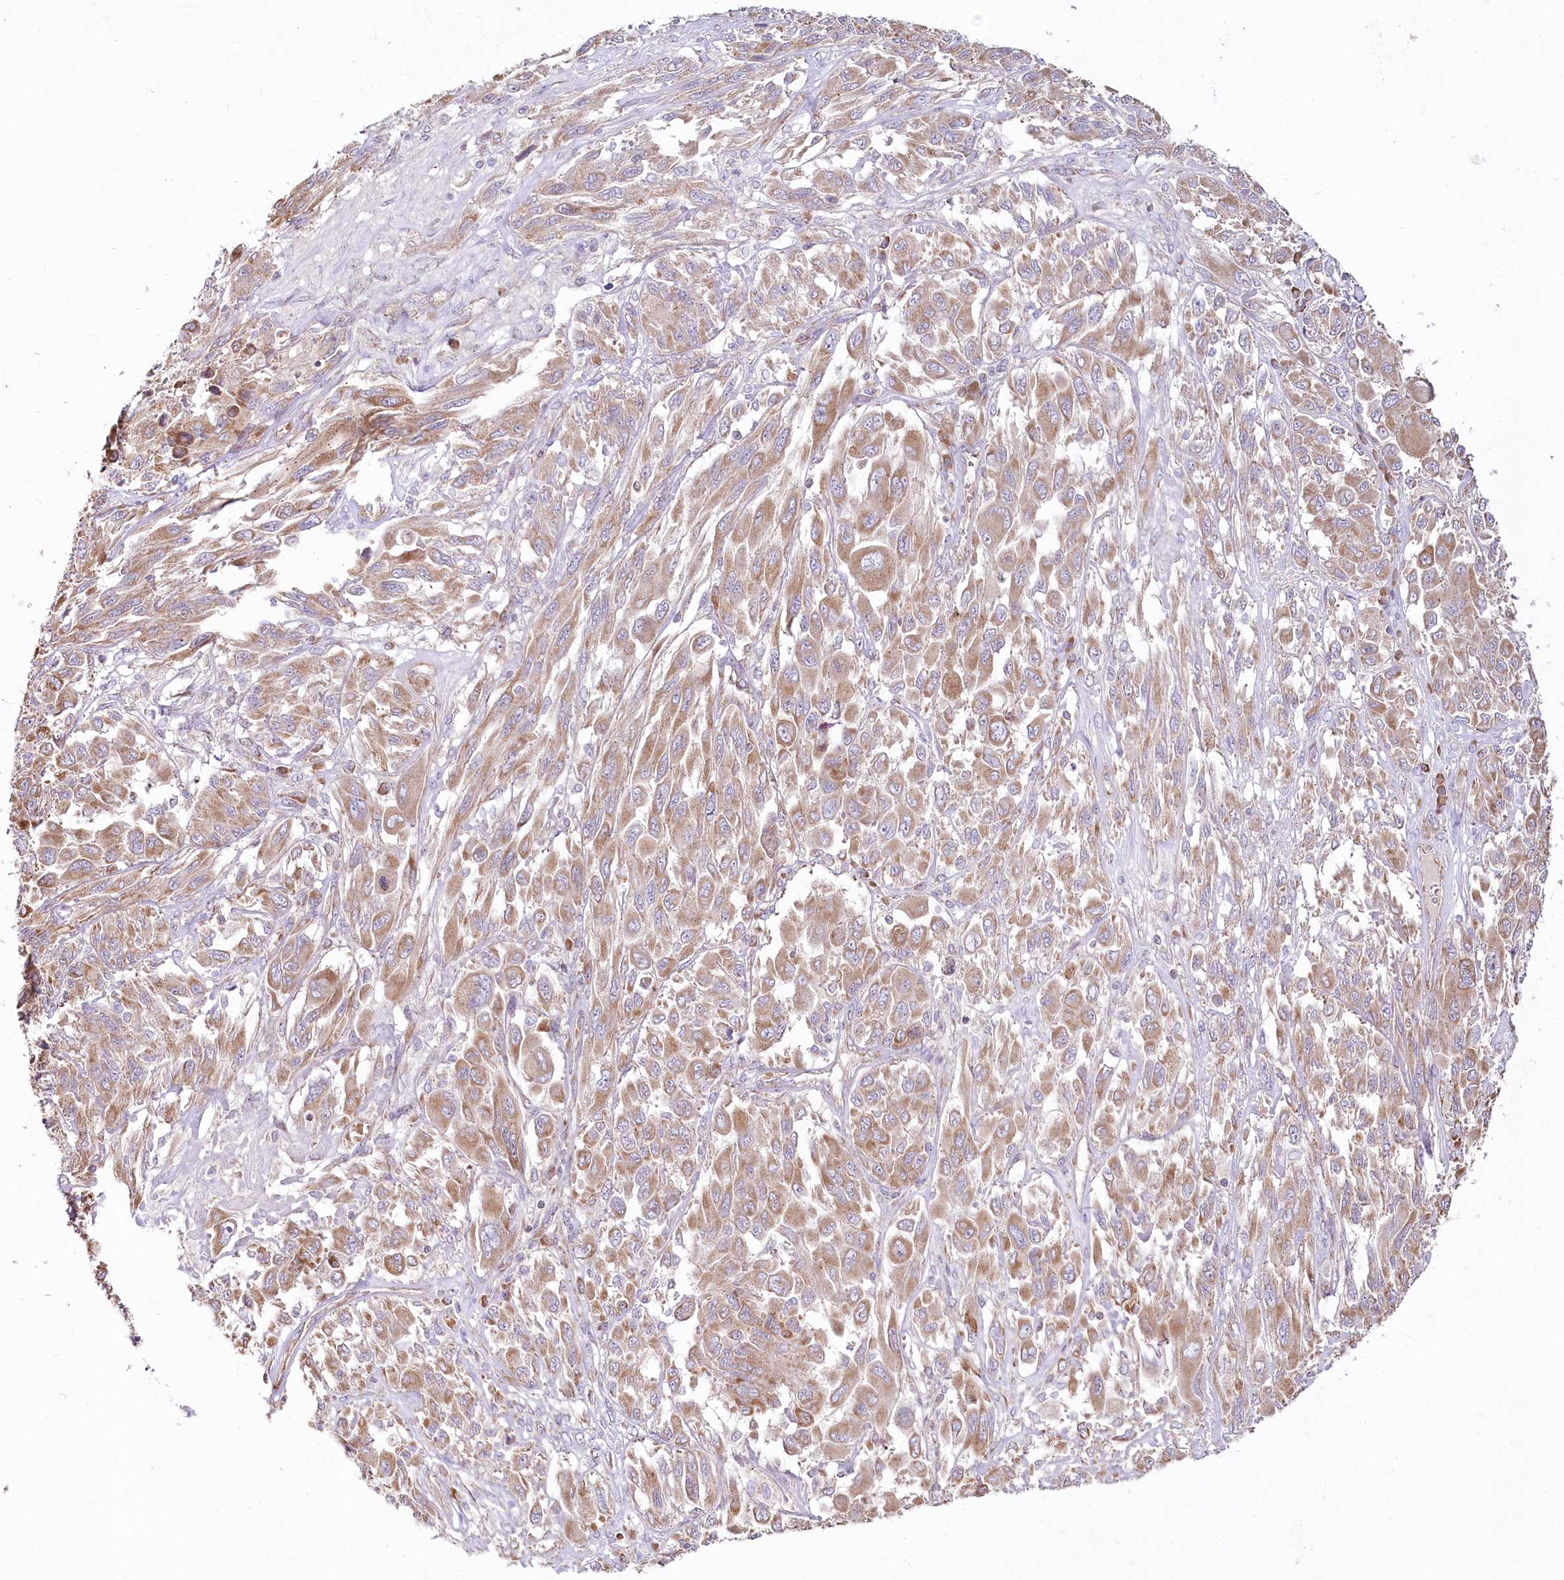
{"staining": {"intensity": "moderate", "quantity": ">75%", "location": "cytoplasmic/membranous"}, "tissue": "melanoma", "cell_type": "Tumor cells", "image_type": "cancer", "snomed": [{"axis": "morphology", "description": "Malignant melanoma, NOS"}, {"axis": "topography", "description": "Skin"}], "caption": "Immunohistochemical staining of melanoma displays medium levels of moderate cytoplasmic/membranous positivity in about >75% of tumor cells. The protein is shown in brown color, while the nuclei are stained blue.", "gene": "ACOX2", "patient": {"sex": "female", "age": 91}}